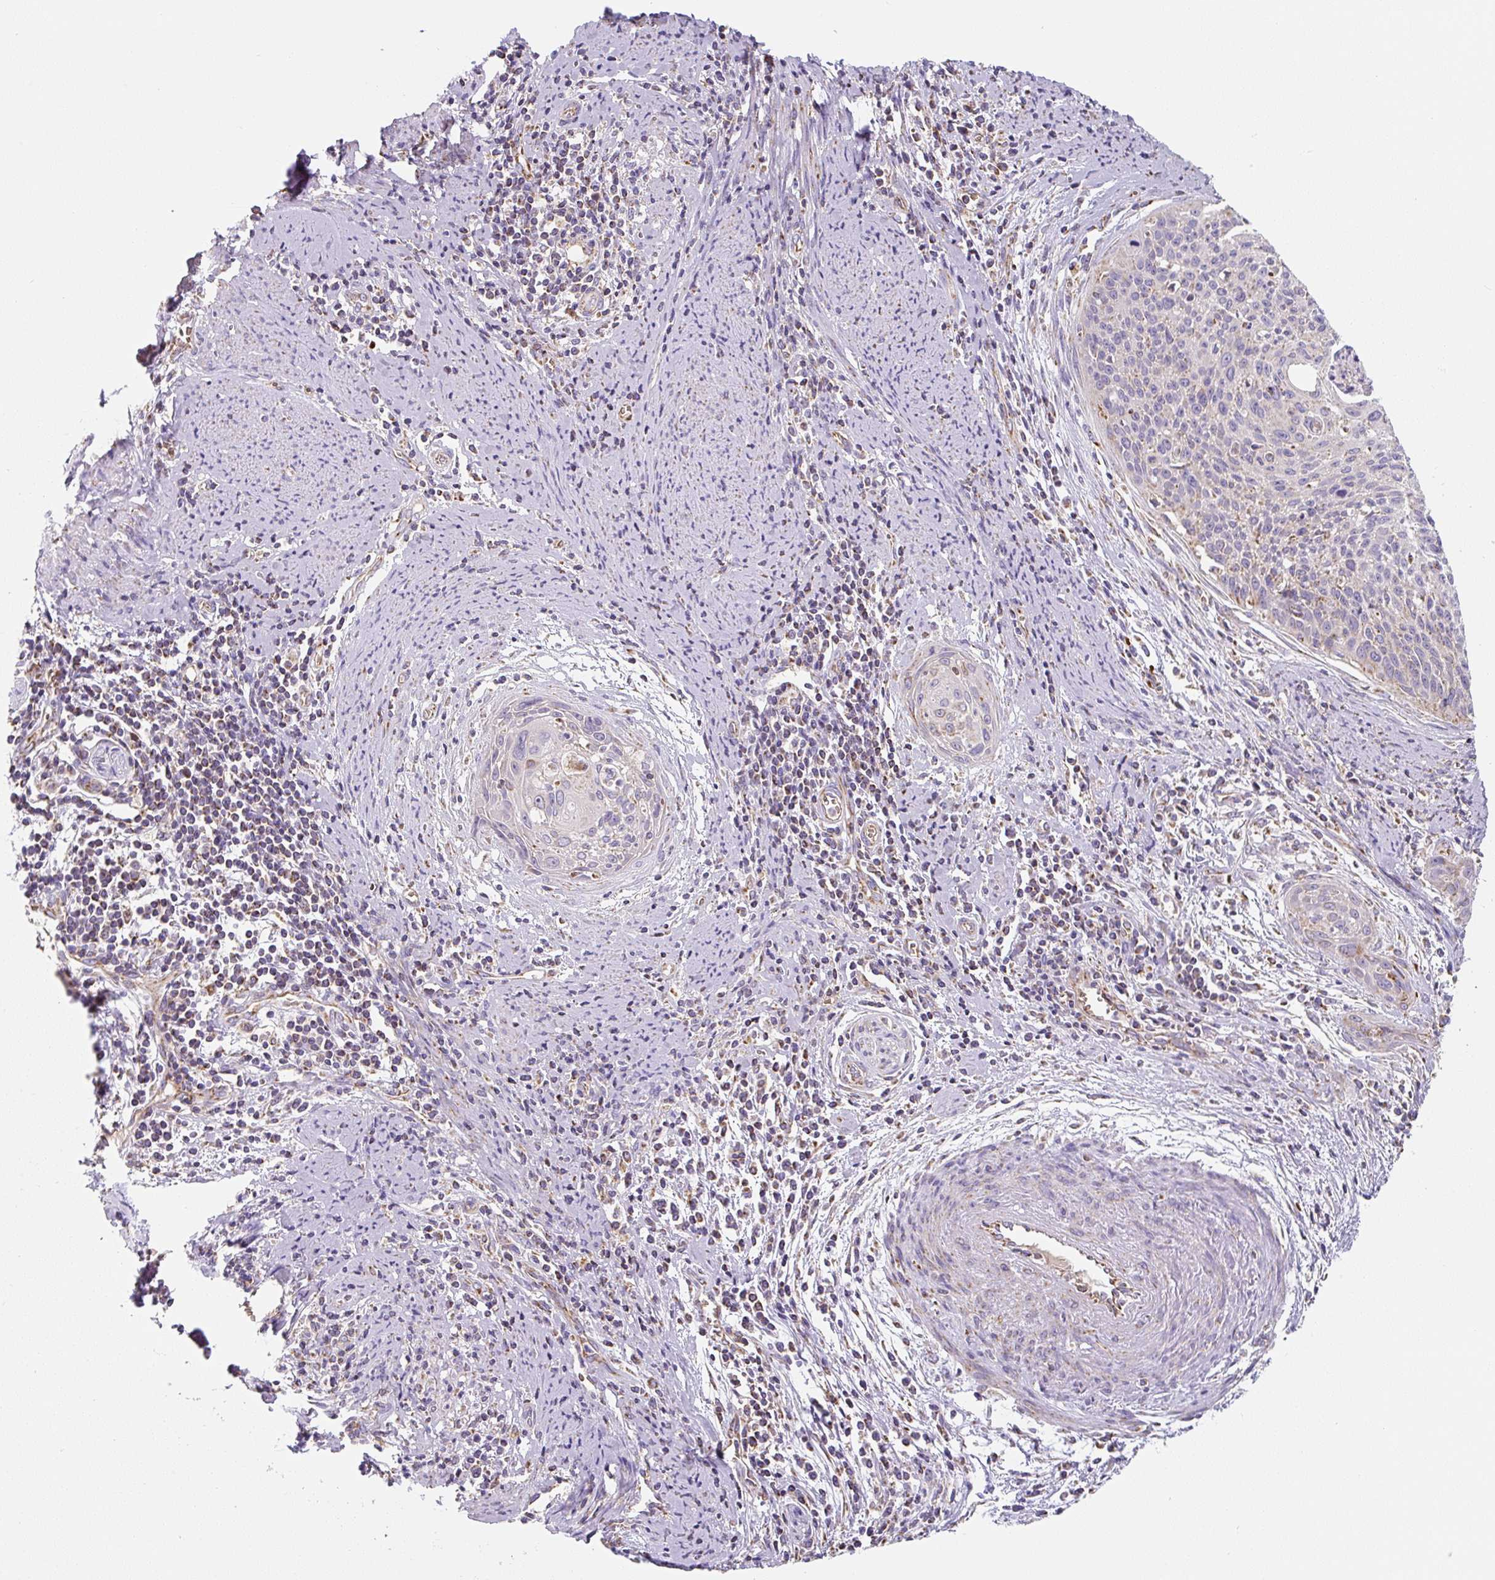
{"staining": {"intensity": "weak", "quantity": "25%-75%", "location": "cytoplasmic/membranous"}, "tissue": "cervical cancer", "cell_type": "Tumor cells", "image_type": "cancer", "snomed": [{"axis": "morphology", "description": "Squamous cell carcinoma, NOS"}, {"axis": "topography", "description": "Cervix"}], "caption": "Immunohistochemical staining of human cervical squamous cell carcinoma displays low levels of weak cytoplasmic/membranous protein staining in approximately 25%-75% of tumor cells.", "gene": "MT-CO2", "patient": {"sex": "female", "age": 55}}